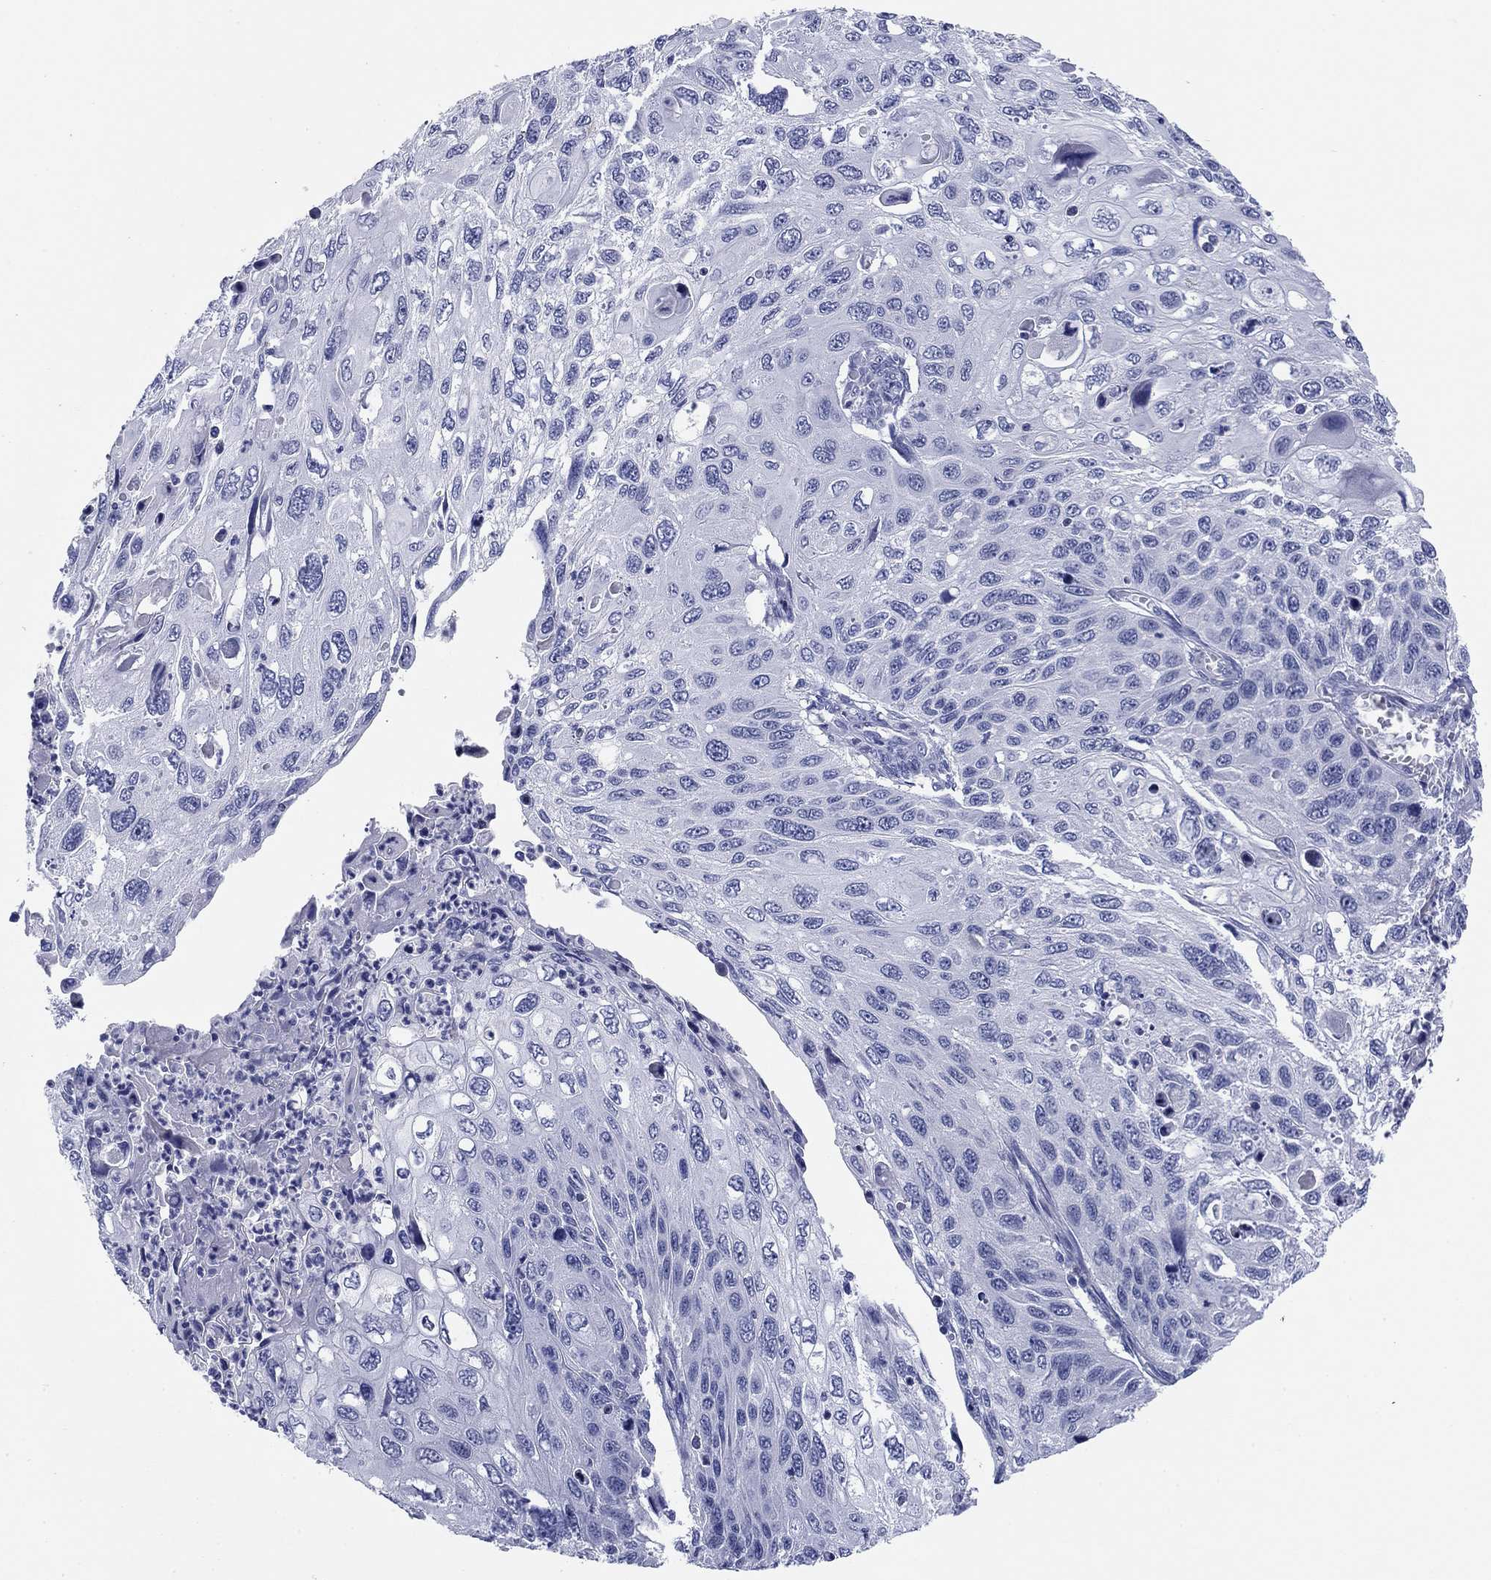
{"staining": {"intensity": "negative", "quantity": "none", "location": "none"}, "tissue": "cervical cancer", "cell_type": "Tumor cells", "image_type": "cancer", "snomed": [{"axis": "morphology", "description": "Squamous cell carcinoma, NOS"}, {"axis": "topography", "description": "Cervix"}], "caption": "Cervical squamous cell carcinoma stained for a protein using IHC demonstrates no staining tumor cells.", "gene": "KCNH1", "patient": {"sex": "female", "age": 70}}